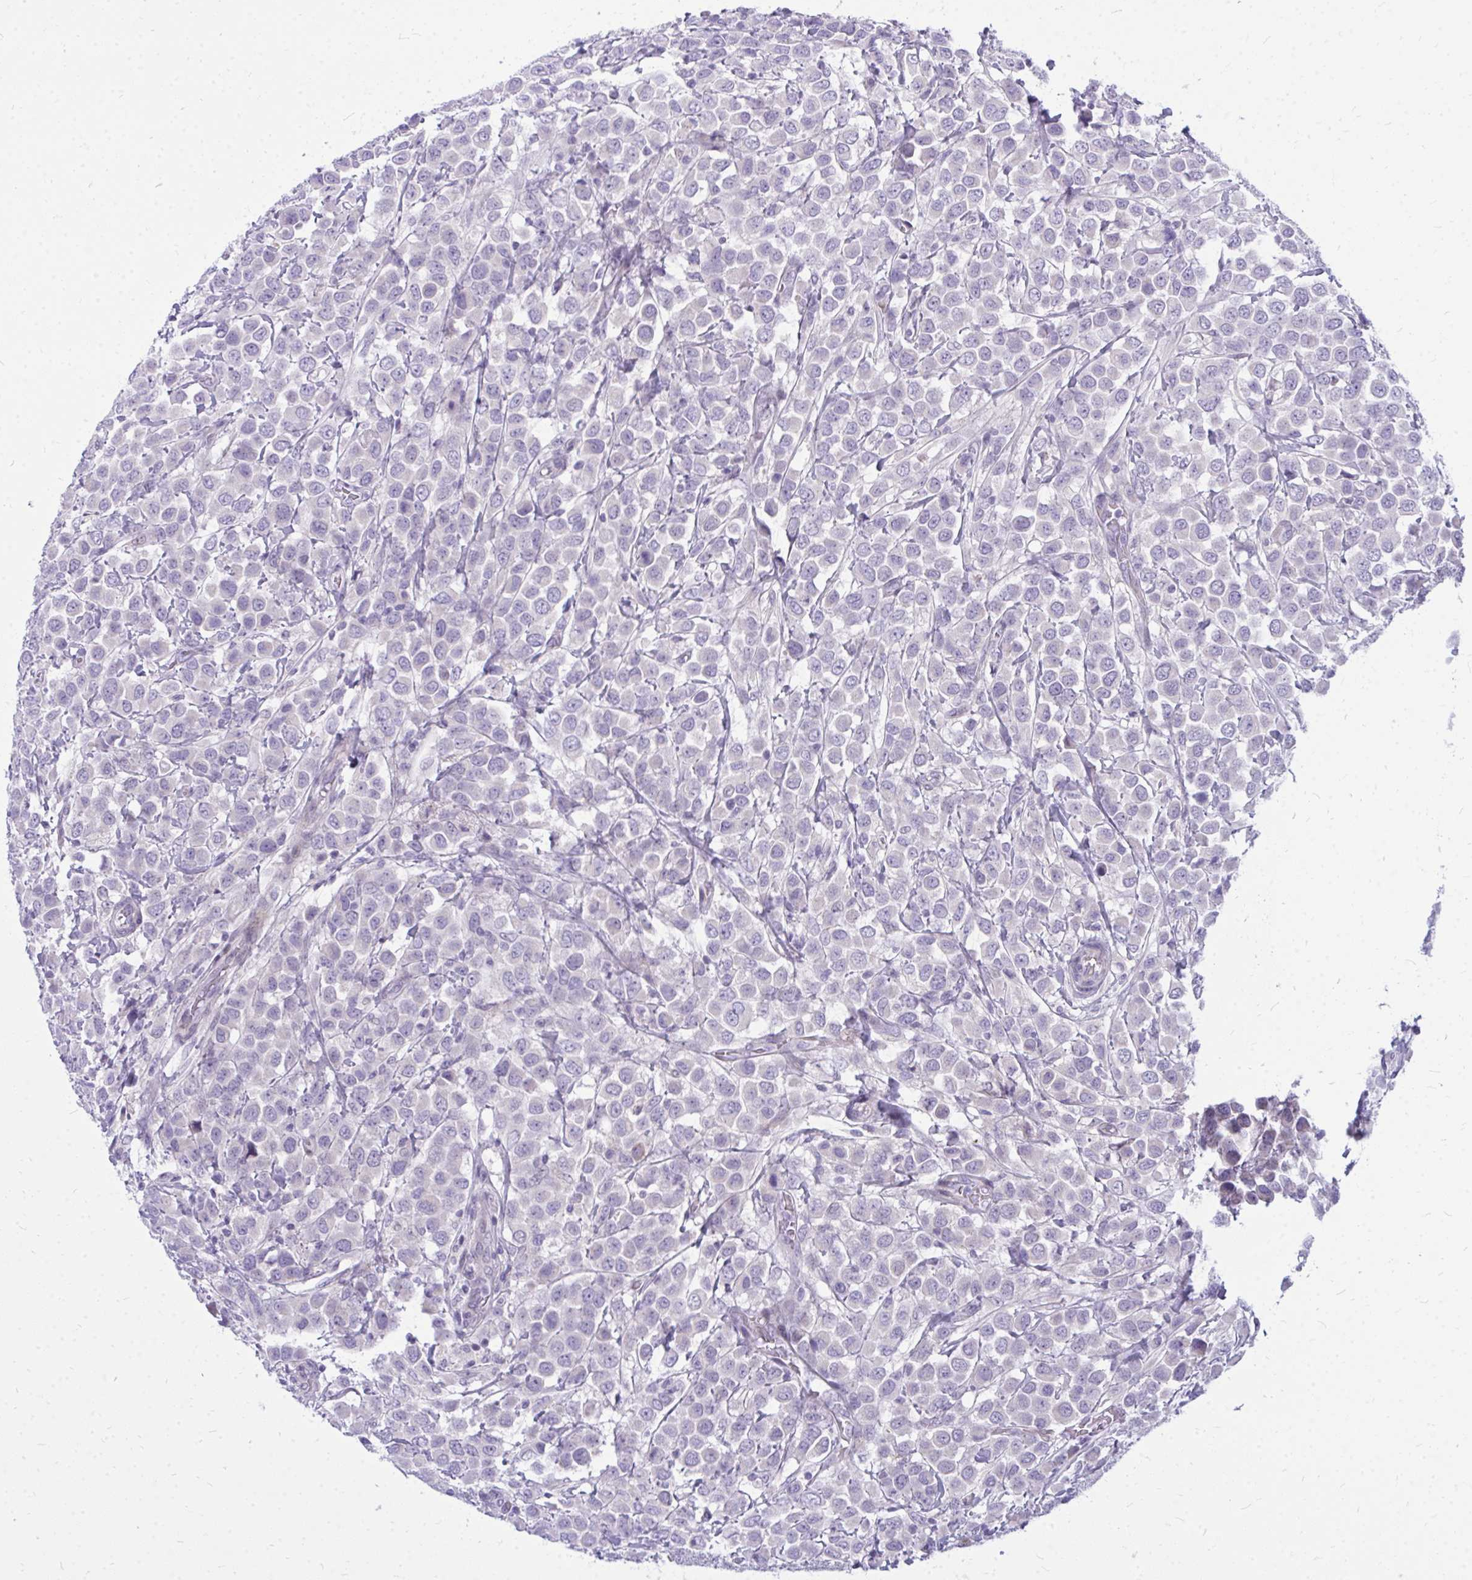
{"staining": {"intensity": "negative", "quantity": "none", "location": "none"}, "tissue": "breast cancer", "cell_type": "Tumor cells", "image_type": "cancer", "snomed": [{"axis": "morphology", "description": "Duct carcinoma"}, {"axis": "topography", "description": "Breast"}], "caption": "This is an immunohistochemistry histopathology image of invasive ductal carcinoma (breast). There is no expression in tumor cells.", "gene": "ZSCAN25", "patient": {"sex": "female", "age": 61}}